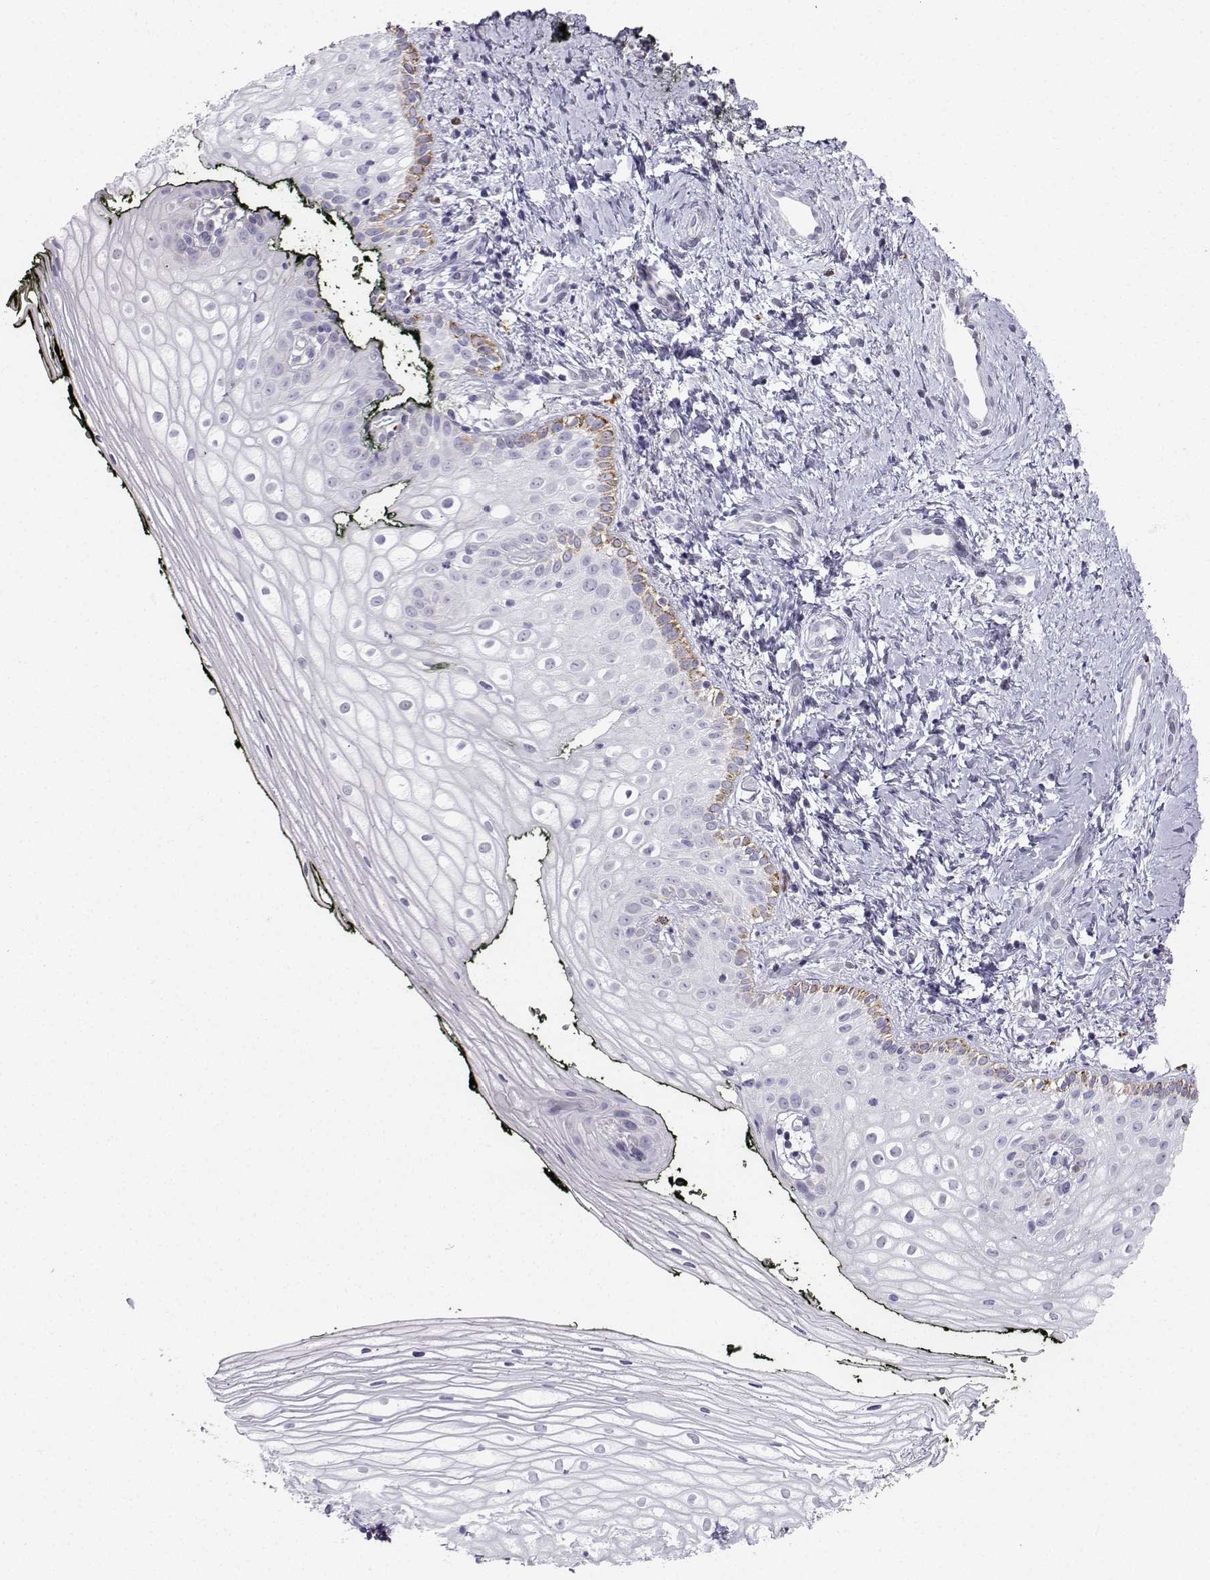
{"staining": {"intensity": "moderate", "quantity": "<25%", "location": "cytoplasmic/membranous"}, "tissue": "vagina", "cell_type": "Squamous epithelial cells", "image_type": "normal", "snomed": [{"axis": "morphology", "description": "Normal tissue, NOS"}, {"axis": "topography", "description": "Vagina"}], "caption": "Immunohistochemistry photomicrograph of unremarkable vagina: vagina stained using immunohistochemistry reveals low levels of moderate protein expression localized specifically in the cytoplasmic/membranous of squamous epithelial cells, appearing as a cytoplasmic/membranous brown color.", "gene": "DCLK3", "patient": {"sex": "female", "age": 47}}